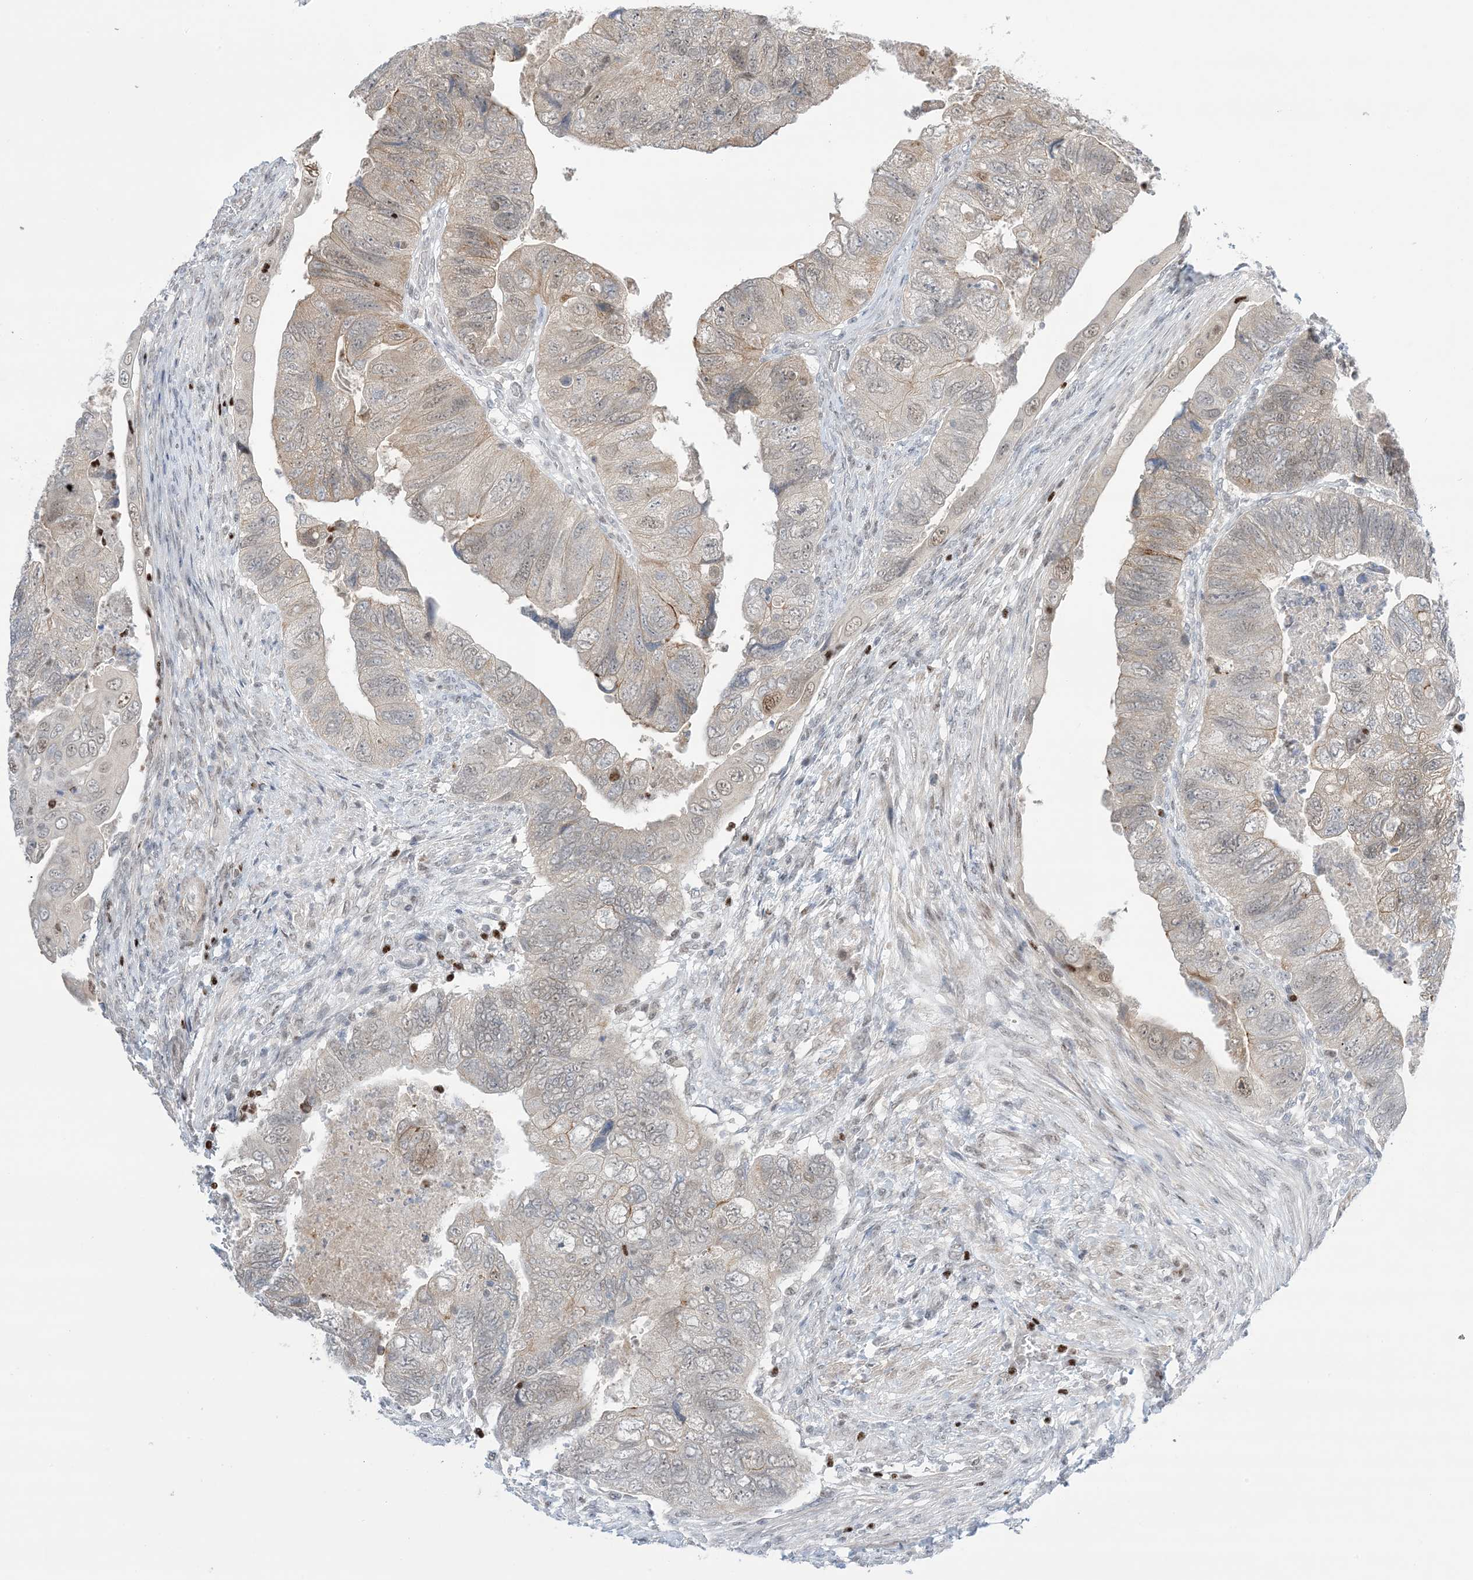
{"staining": {"intensity": "weak", "quantity": "<25%", "location": "cytoplasmic/membranous"}, "tissue": "colorectal cancer", "cell_type": "Tumor cells", "image_type": "cancer", "snomed": [{"axis": "morphology", "description": "Adenocarcinoma, NOS"}, {"axis": "topography", "description": "Rectum"}], "caption": "The micrograph exhibits no staining of tumor cells in colorectal adenocarcinoma. (Brightfield microscopy of DAB (3,3'-diaminobenzidine) immunohistochemistry at high magnification).", "gene": "TFPT", "patient": {"sex": "male", "age": 63}}